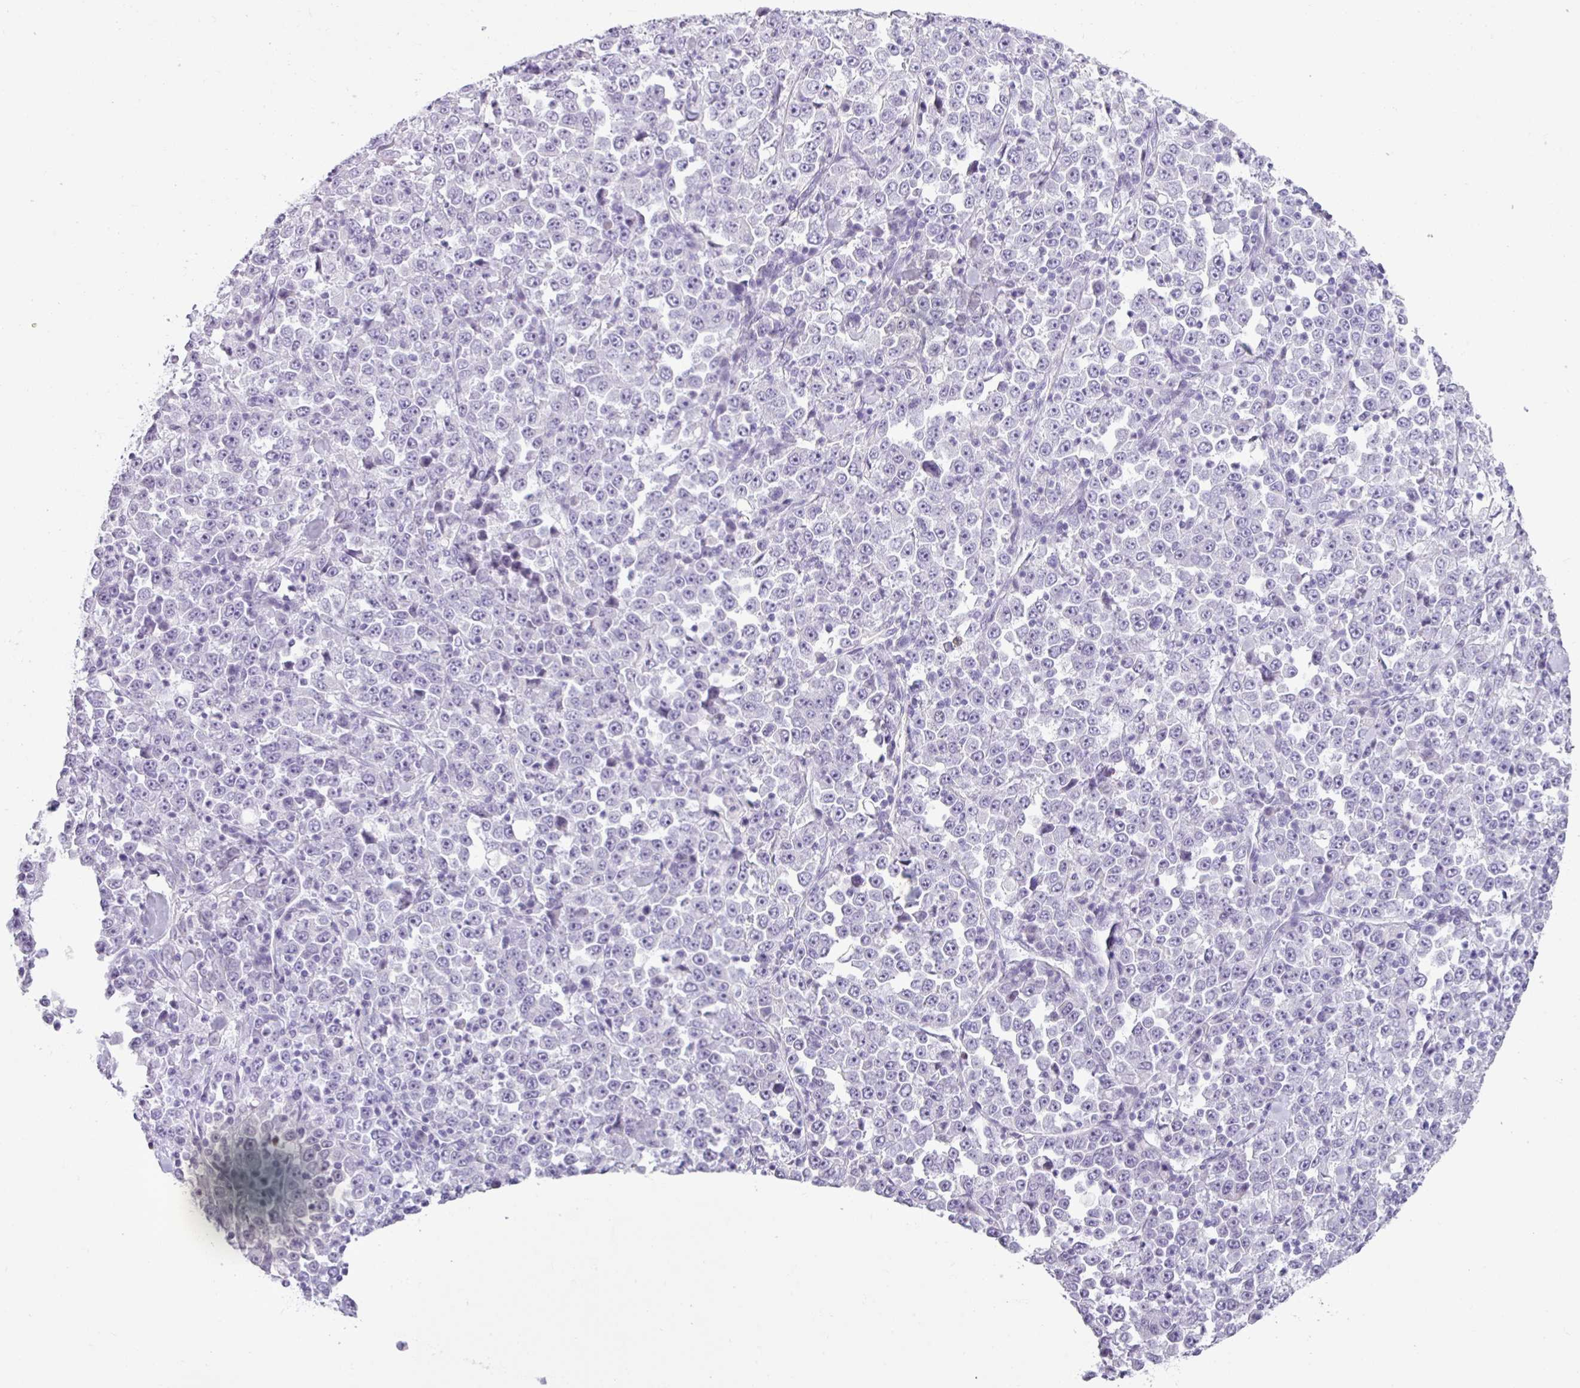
{"staining": {"intensity": "negative", "quantity": "none", "location": "none"}, "tissue": "stomach cancer", "cell_type": "Tumor cells", "image_type": "cancer", "snomed": [{"axis": "morphology", "description": "Normal tissue, NOS"}, {"axis": "morphology", "description": "Adenocarcinoma, NOS"}, {"axis": "topography", "description": "Stomach, upper"}, {"axis": "topography", "description": "Stomach"}], "caption": "Tumor cells show no significant positivity in stomach cancer (adenocarcinoma).", "gene": "CDH16", "patient": {"sex": "male", "age": 59}}